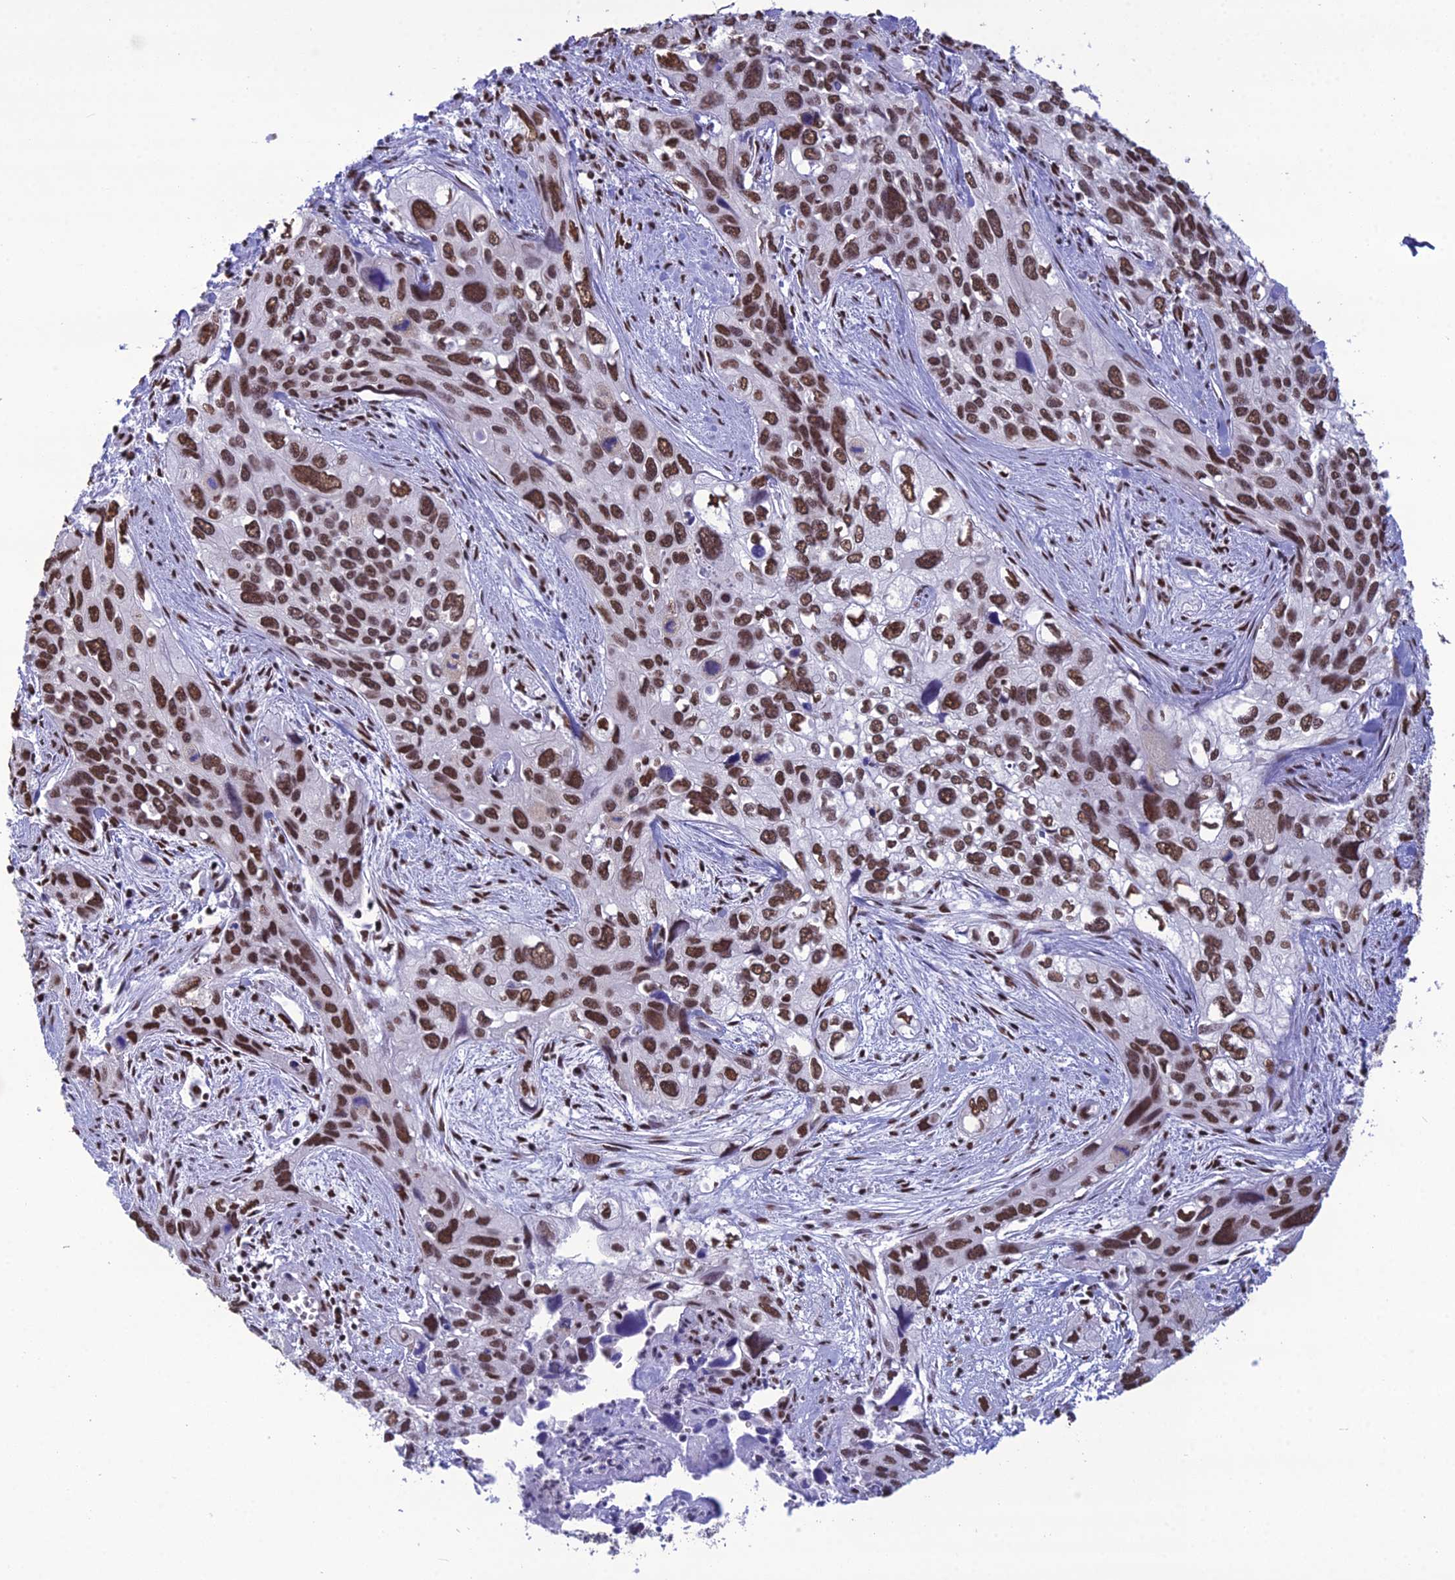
{"staining": {"intensity": "strong", "quantity": ">75%", "location": "nuclear"}, "tissue": "cervical cancer", "cell_type": "Tumor cells", "image_type": "cancer", "snomed": [{"axis": "morphology", "description": "Squamous cell carcinoma, NOS"}, {"axis": "topography", "description": "Cervix"}], "caption": "Cervical squamous cell carcinoma was stained to show a protein in brown. There is high levels of strong nuclear expression in about >75% of tumor cells. Immunohistochemistry stains the protein in brown and the nuclei are stained blue.", "gene": "PRAMEF12", "patient": {"sex": "female", "age": 55}}